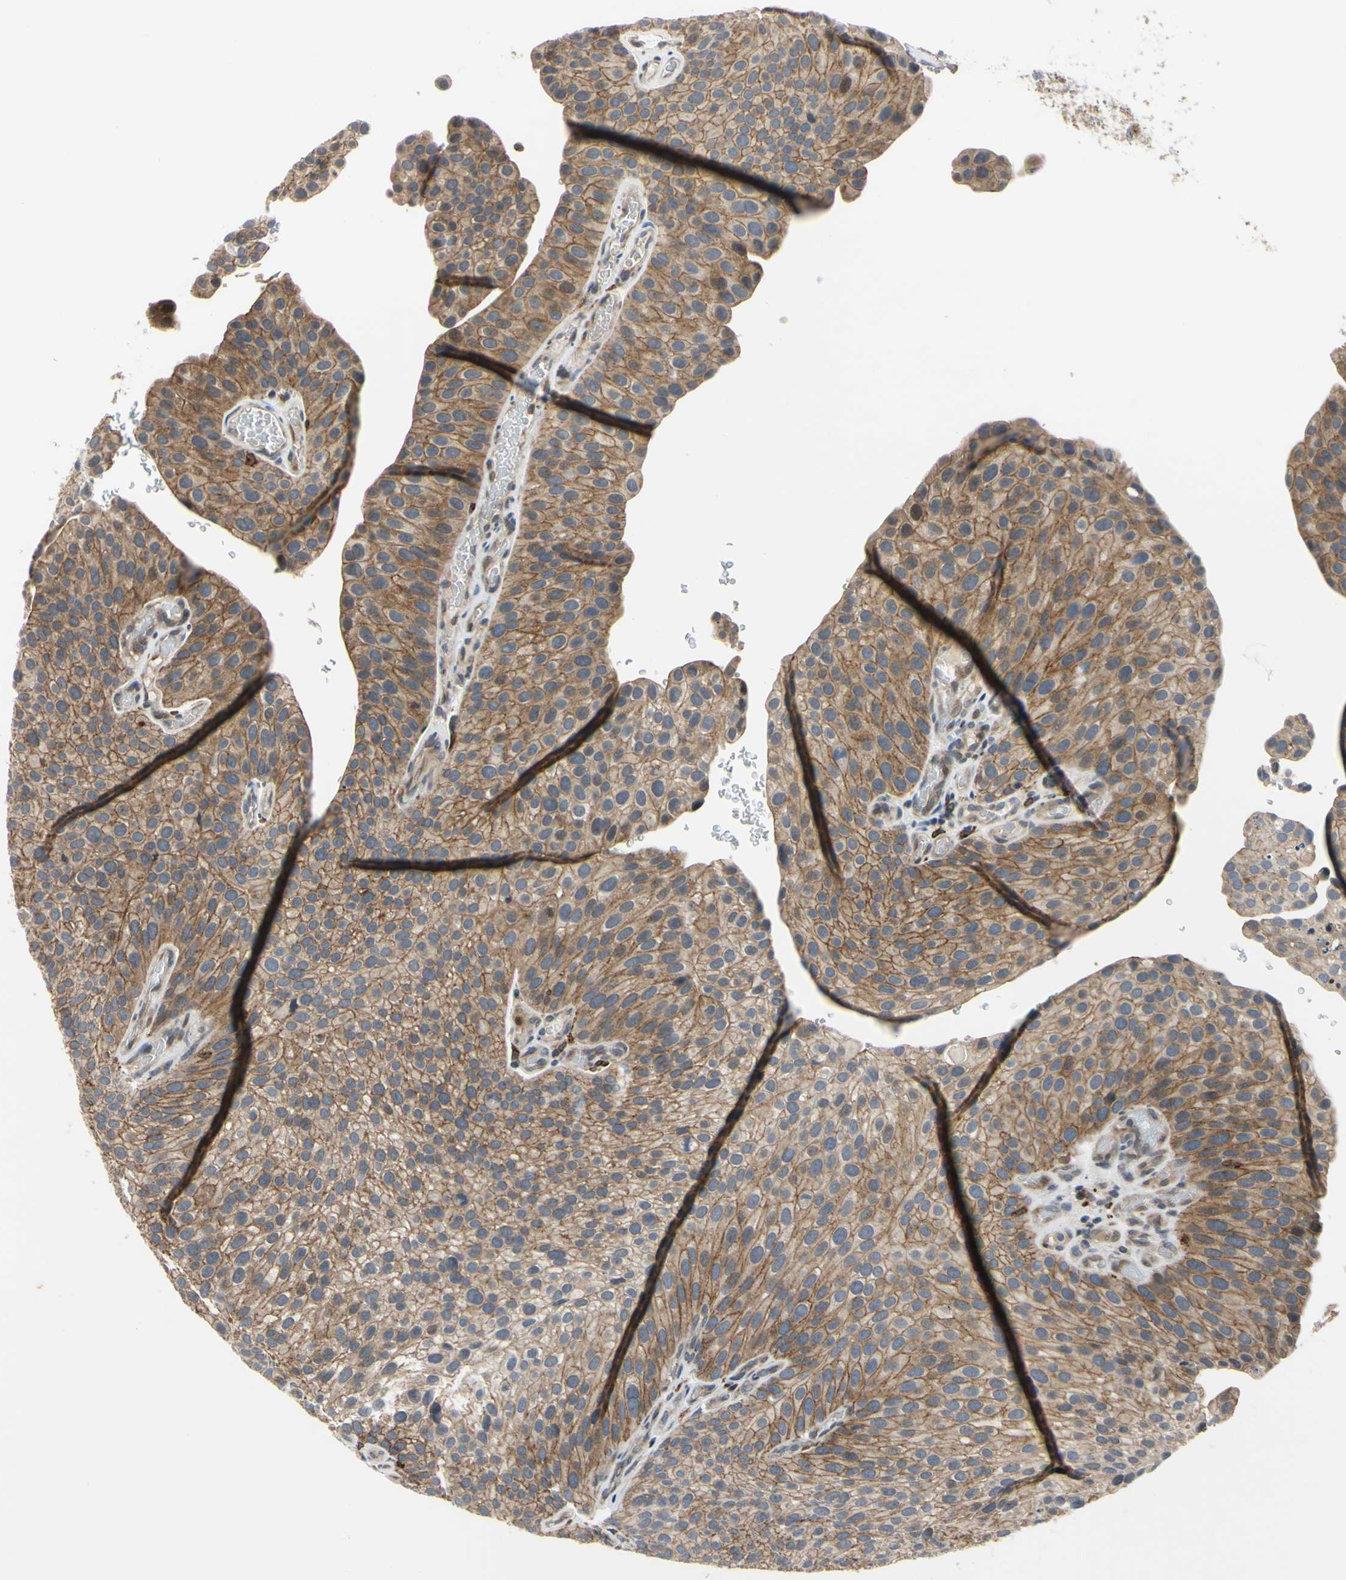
{"staining": {"intensity": "moderate", "quantity": ">75%", "location": "cytoplasmic/membranous"}, "tissue": "urothelial cancer", "cell_type": "Tumor cells", "image_type": "cancer", "snomed": [{"axis": "morphology", "description": "Urothelial carcinoma, Low grade"}, {"axis": "topography", "description": "Smooth muscle"}, {"axis": "topography", "description": "Urinary bladder"}], "caption": "High-power microscopy captured an immunohistochemistry photomicrograph of urothelial cancer, revealing moderate cytoplasmic/membranous staining in approximately >75% of tumor cells.", "gene": "PLXNA2", "patient": {"sex": "male", "age": 60}}